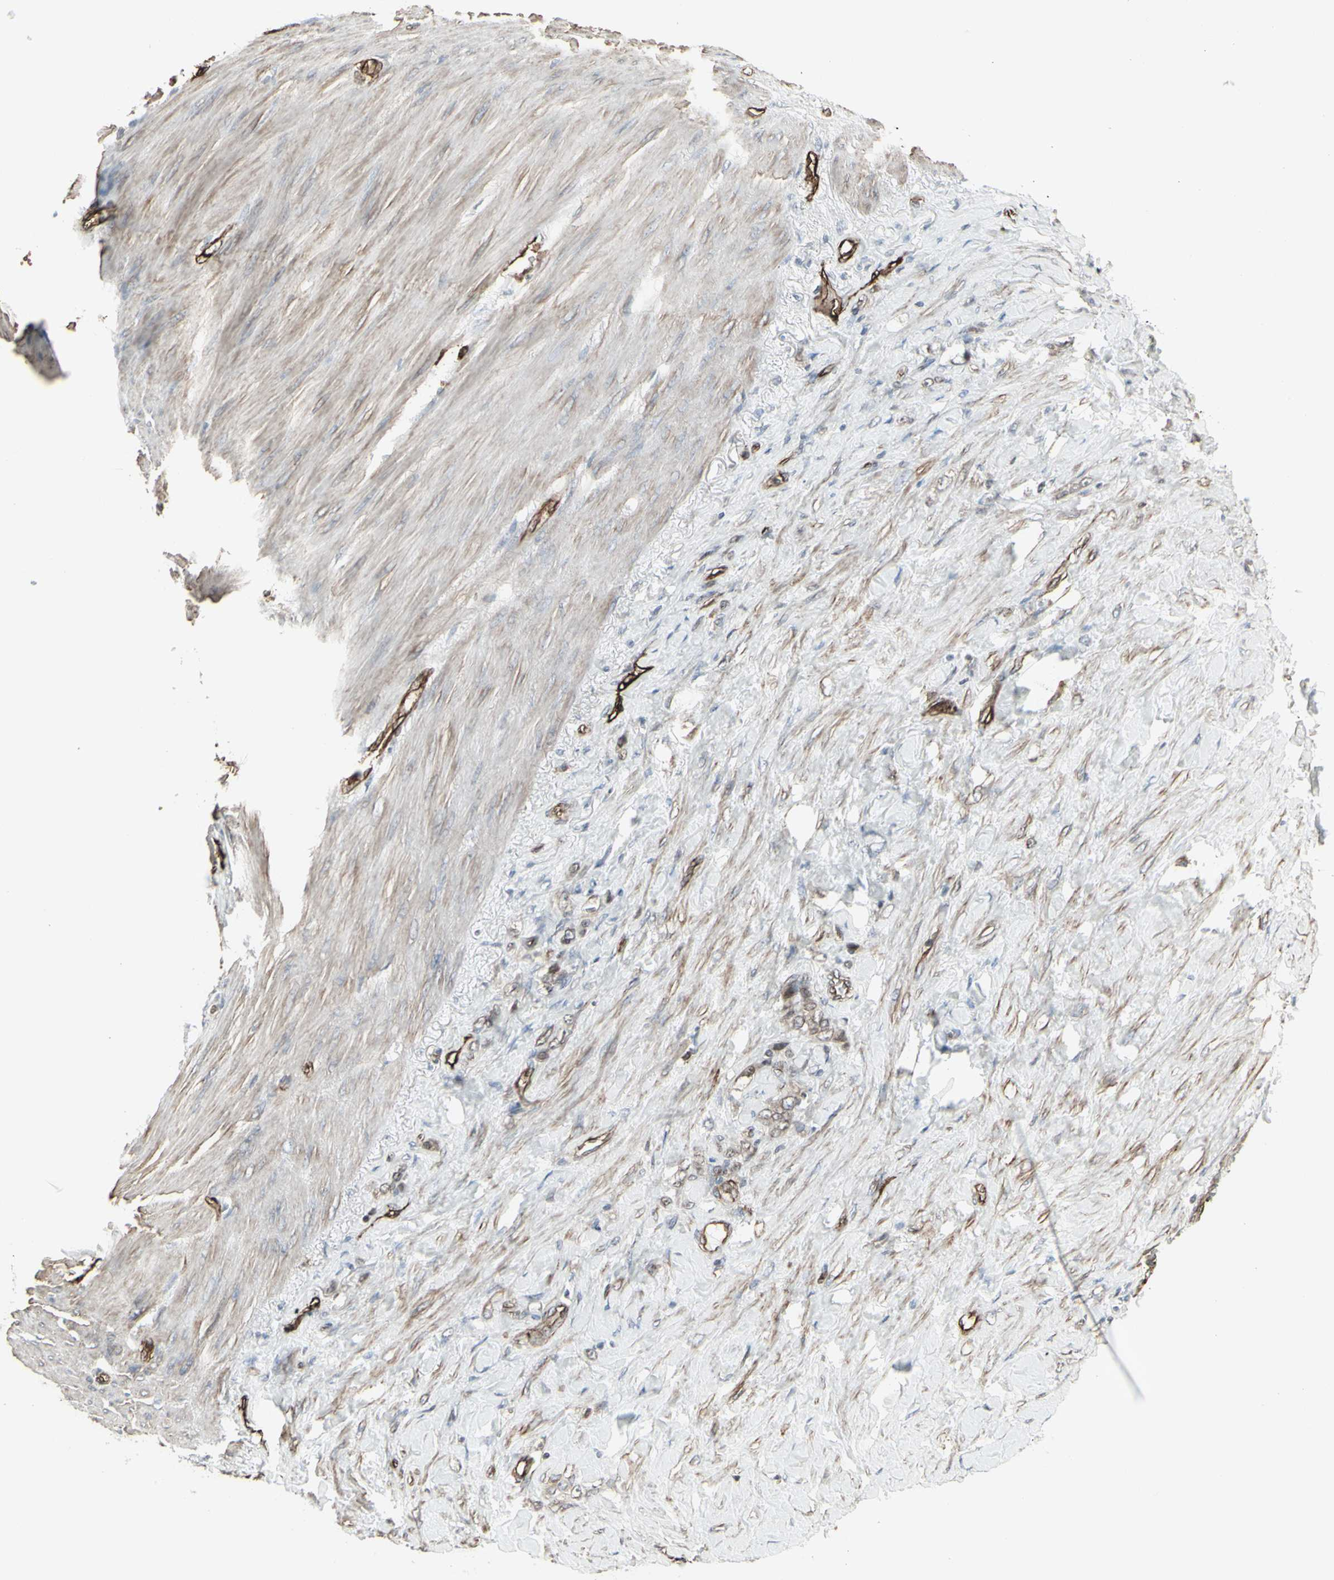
{"staining": {"intensity": "weak", "quantity": ">75%", "location": "cytoplasmic/membranous,nuclear"}, "tissue": "stomach cancer", "cell_type": "Tumor cells", "image_type": "cancer", "snomed": [{"axis": "morphology", "description": "Adenocarcinoma, NOS"}, {"axis": "topography", "description": "Stomach"}], "caption": "An image showing weak cytoplasmic/membranous and nuclear staining in approximately >75% of tumor cells in stomach cancer (adenocarcinoma), as visualized by brown immunohistochemical staining.", "gene": "DTX3L", "patient": {"sex": "male", "age": 82}}